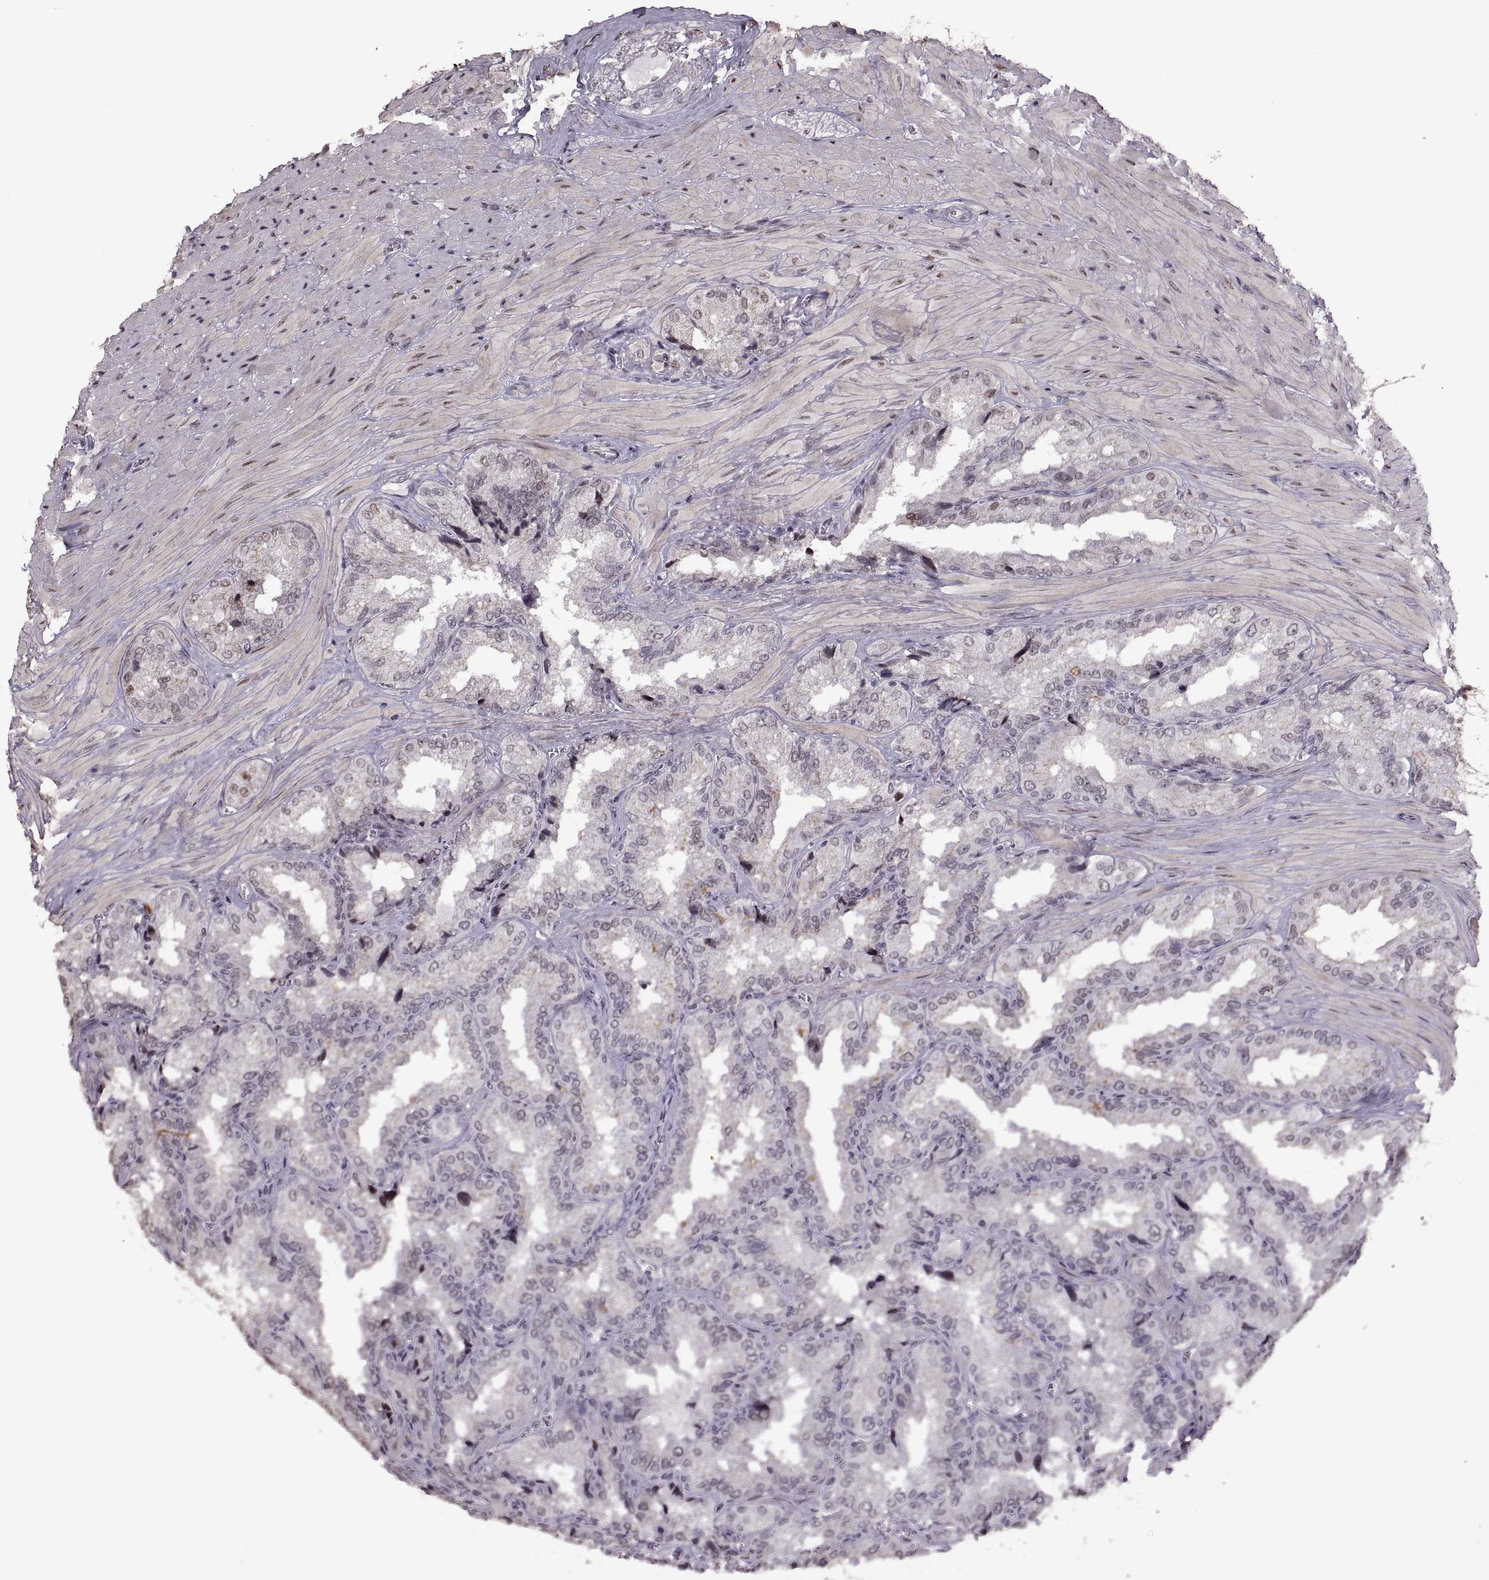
{"staining": {"intensity": "negative", "quantity": "none", "location": "none"}, "tissue": "seminal vesicle", "cell_type": "Glandular cells", "image_type": "normal", "snomed": [{"axis": "morphology", "description": "Normal tissue, NOS"}, {"axis": "topography", "description": "Seminal veicle"}], "caption": "IHC histopathology image of unremarkable seminal vesicle: seminal vesicle stained with DAB (3,3'-diaminobenzidine) shows no significant protein expression in glandular cells.", "gene": "PALS1", "patient": {"sex": "male", "age": 37}}